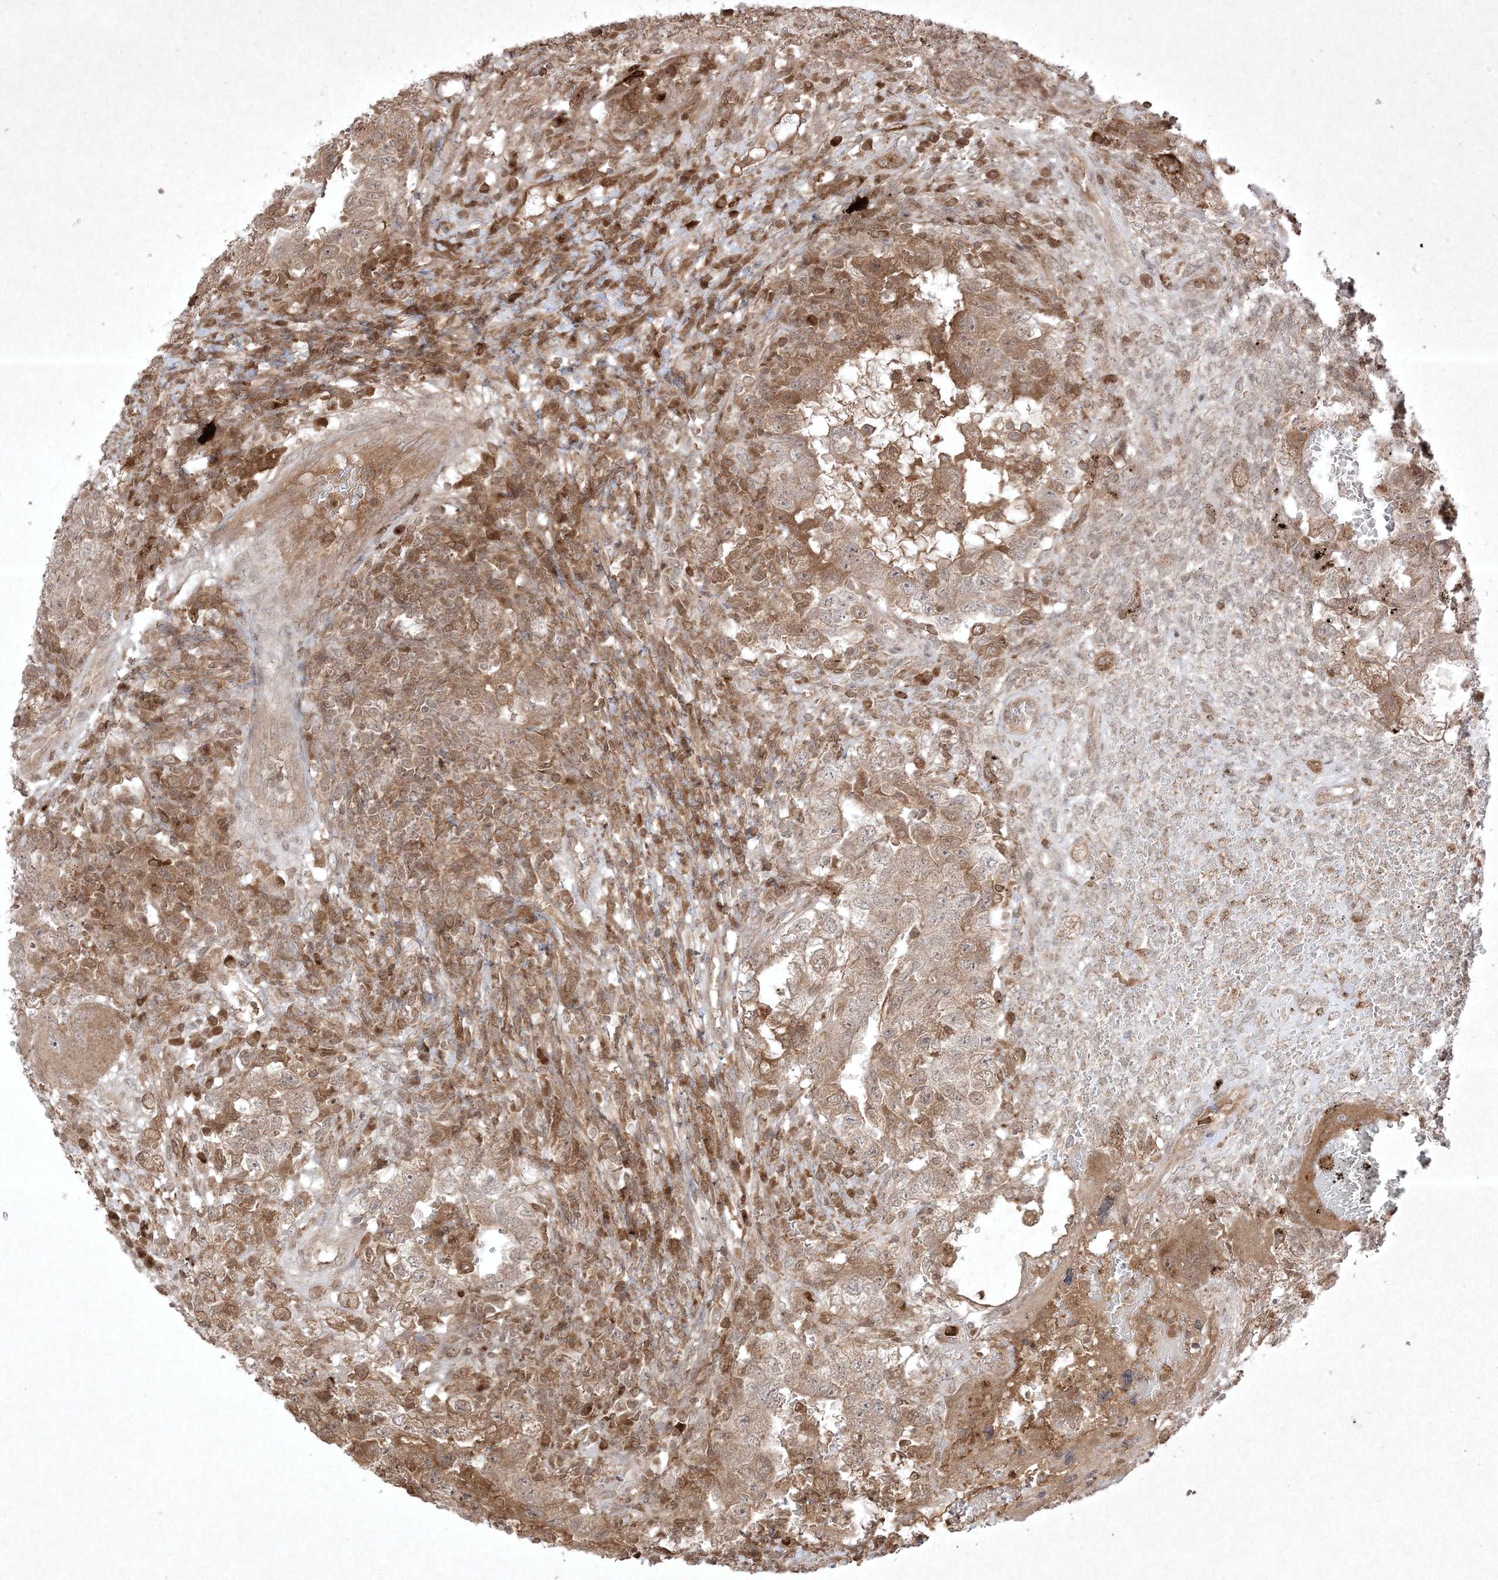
{"staining": {"intensity": "weak", "quantity": "25%-75%", "location": "cytoplasmic/membranous"}, "tissue": "testis cancer", "cell_type": "Tumor cells", "image_type": "cancer", "snomed": [{"axis": "morphology", "description": "Carcinoma, Embryonal, NOS"}, {"axis": "topography", "description": "Testis"}], "caption": "Approximately 25%-75% of tumor cells in human embryonal carcinoma (testis) show weak cytoplasmic/membranous protein expression as visualized by brown immunohistochemical staining.", "gene": "PTK6", "patient": {"sex": "male", "age": 26}}